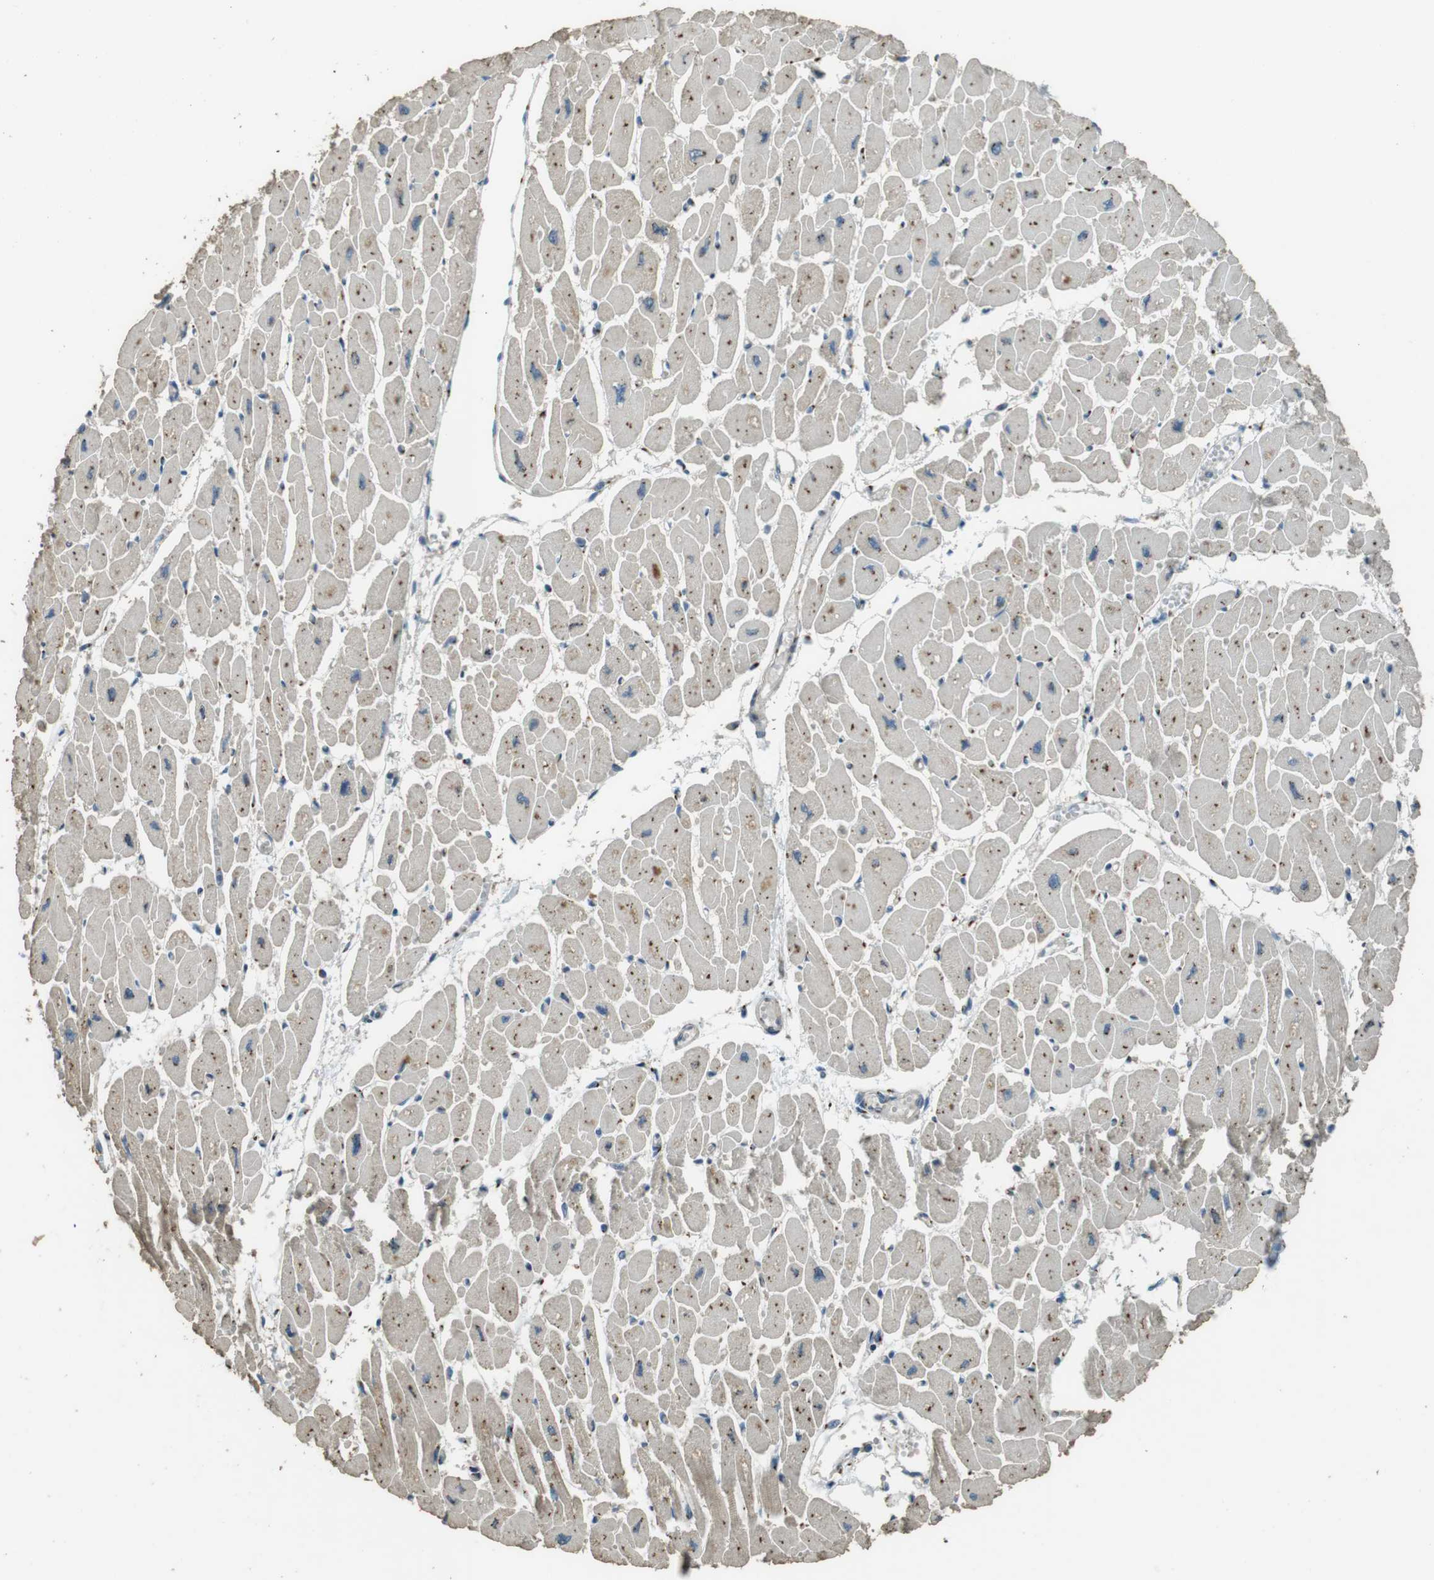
{"staining": {"intensity": "weak", "quantity": "25%-75%", "location": "cytoplasmic/membranous"}, "tissue": "heart muscle", "cell_type": "Cardiomyocytes", "image_type": "normal", "snomed": [{"axis": "morphology", "description": "Normal tissue, NOS"}, {"axis": "topography", "description": "Heart"}], "caption": "Immunohistochemical staining of normal heart muscle reveals low levels of weak cytoplasmic/membranous expression in approximately 25%-75% of cardiomyocytes. (Stains: DAB in brown, nuclei in blue, Microscopy: brightfield microscopy at high magnification).", "gene": "TMEM115", "patient": {"sex": "female", "age": 54}}